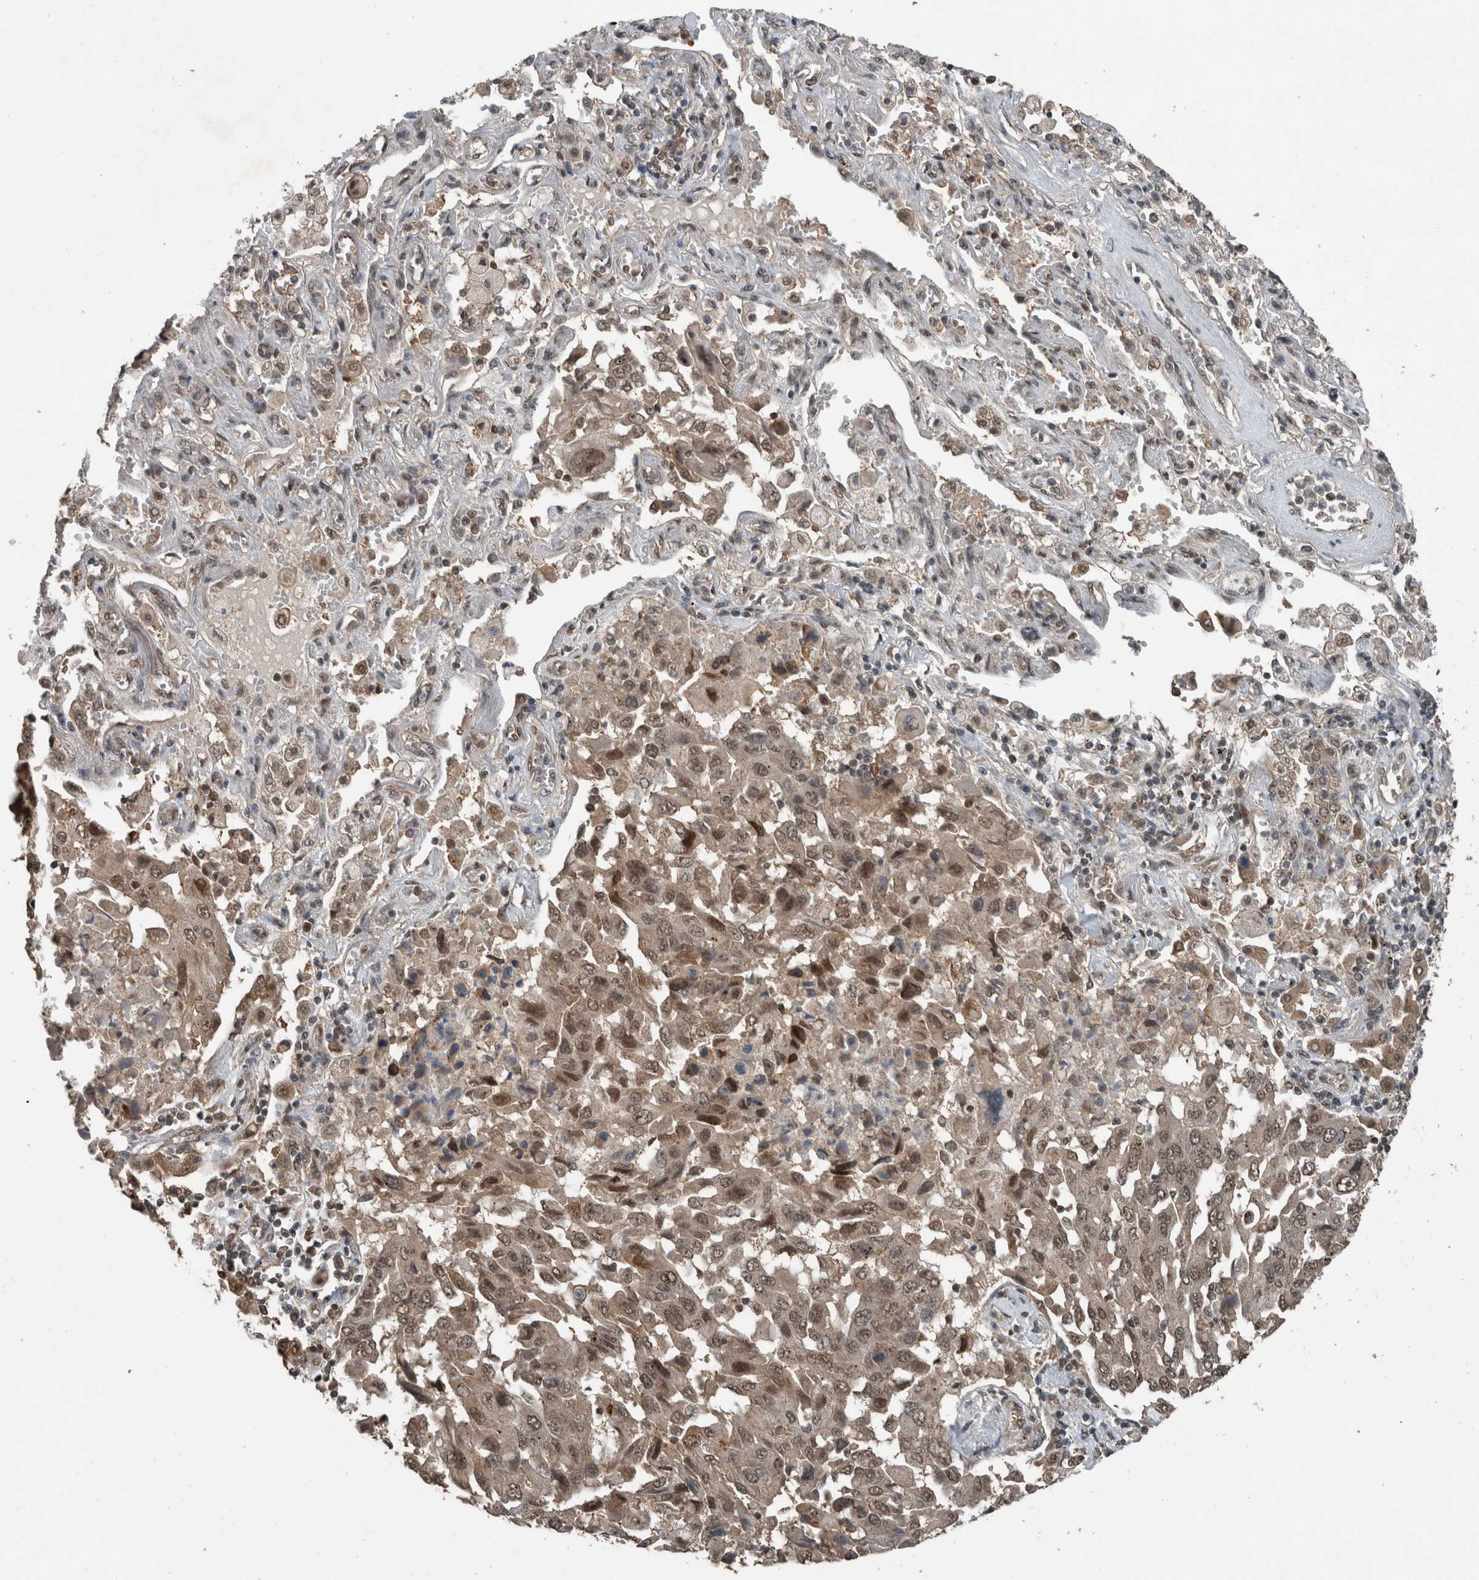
{"staining": {"intensity": "weak", "quantity": ">75%", "location": "cytoplasmic/membranous,nuclear"}, "tissue": "lung cancer", "cell_type": "Tumor cells", "image_type": "cancer", "snomed": [{"axis": "morphology", "description": "Adenocarcinoma, NOS"}, {"axis": "topography", "description": "Lung"}], "caption": "Human lung cancer stained for a protein (brown) shows weak cytoplasmic/membranous and nuclear positive positivity in about >75% of tumor cells.", "gene": "MYO1E", "patient": {"sex": "female", "age": 65}}